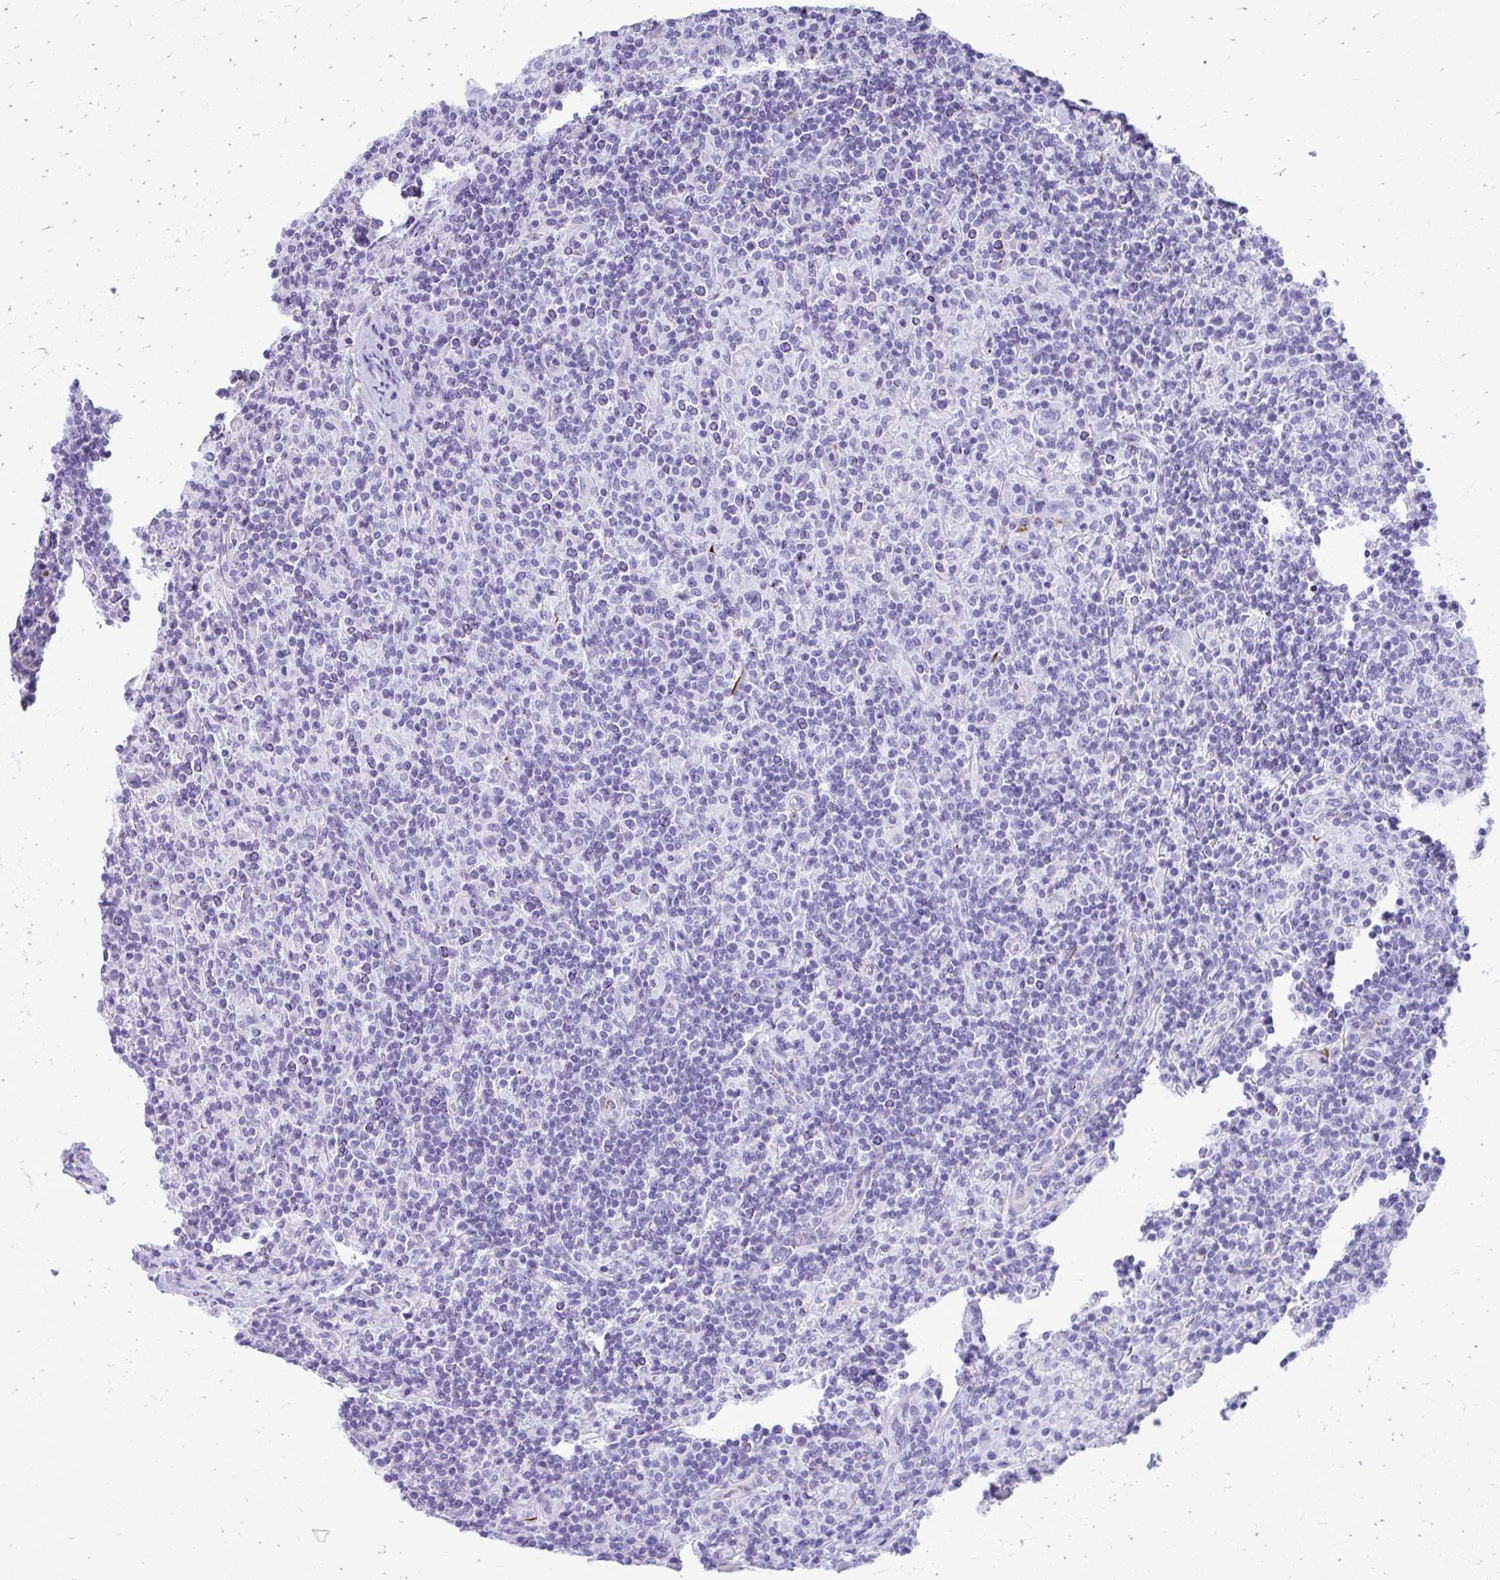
{"staining": {"intensity": "negative", "quantity": "none", "location": "none"}, "tissue": "lymphoma", "cell_type": "Tumor cells", "image_type": "cancer", "snomed": [{"axis": "morphology", "description": "Hodgkin's disease, NOS"}, {"axis": "topography", "description": "Lymph node"}], "caption": "Tumor cells show no significant protein positivity in lymphoma.", "gene": "TRIM6", "patient": {"sex": "male", "age": 70}}